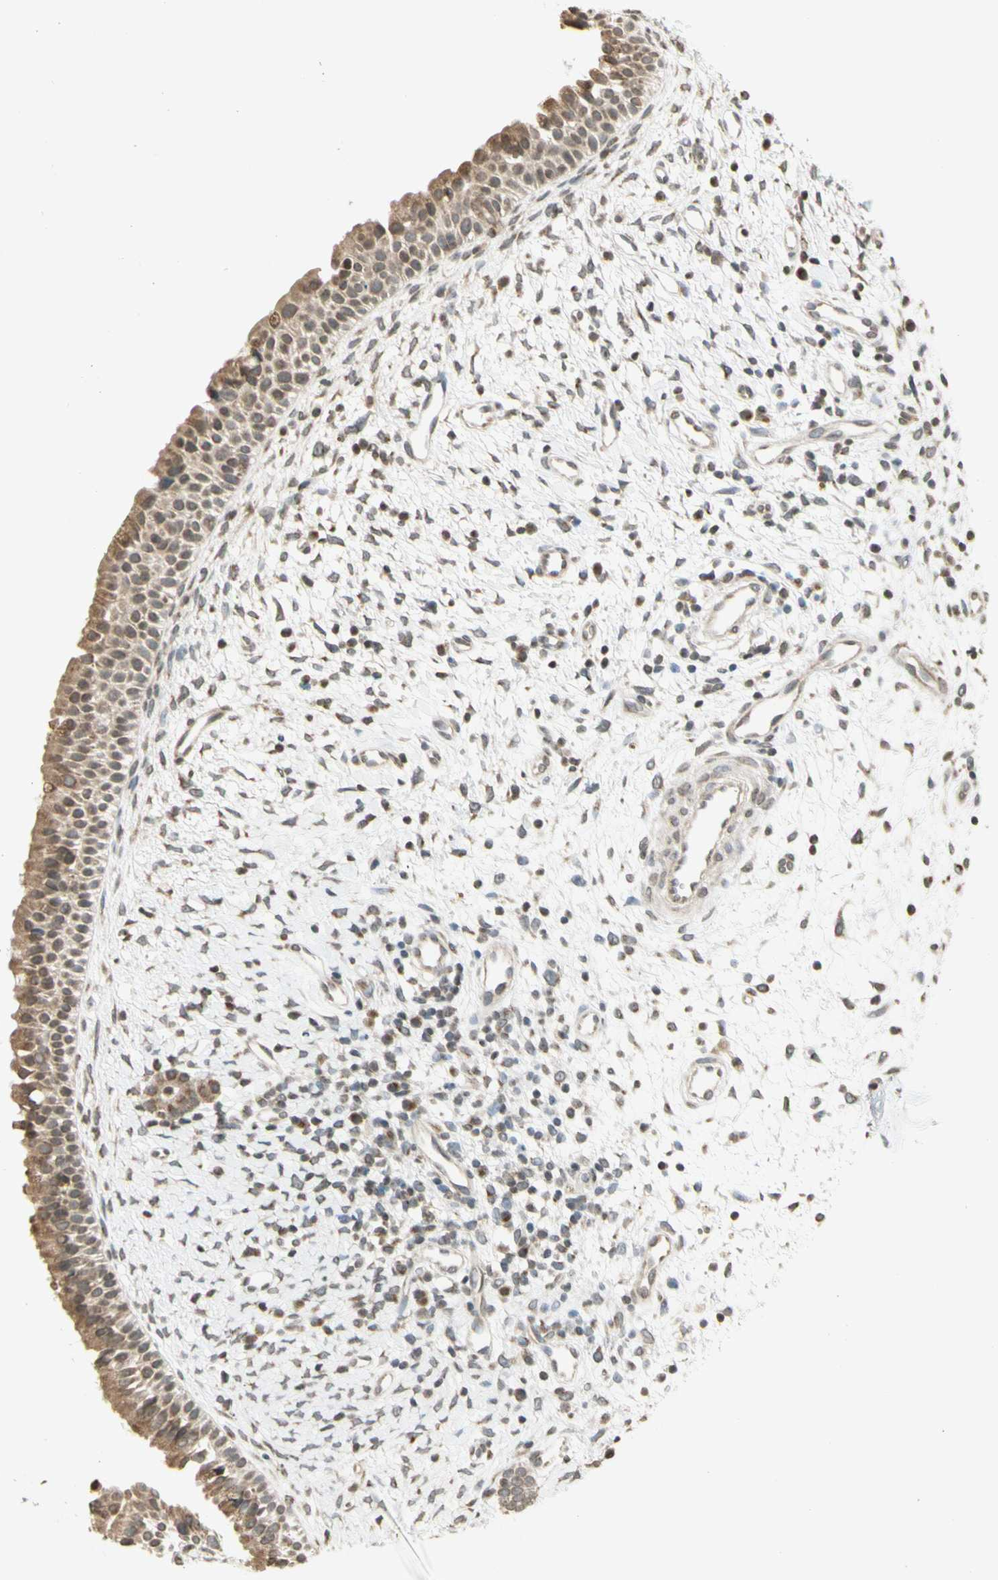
{"staining": {"intensity": "weak", "quantity": ">75%", "location": "cytoplasmic/membranous,nuclear"}, "tissue": "nasopharynx", "cell_type": "Respiratory epithelial cells", "image_type": "normal", "snomed": [{"axis": "morphology", "description": "Normal tissue, NOS"}, {"axis": "topography", "description": "Nasopharynx"}], "caption": "DAB immunohistochemical staining of benign human nasopharynx exhibits weak cytoplasmic/membranous,nuclear protein positivity in about >75% of respiratory epithelial cells. The staining is performed using DAB (3,3'-diaminobenzidine) brown chromogen to label protein expression. The nuclei are counter-stained blue using hematoxylin.", "gene": "CCNI", "patient": {"sex": "male", "age": 22}}